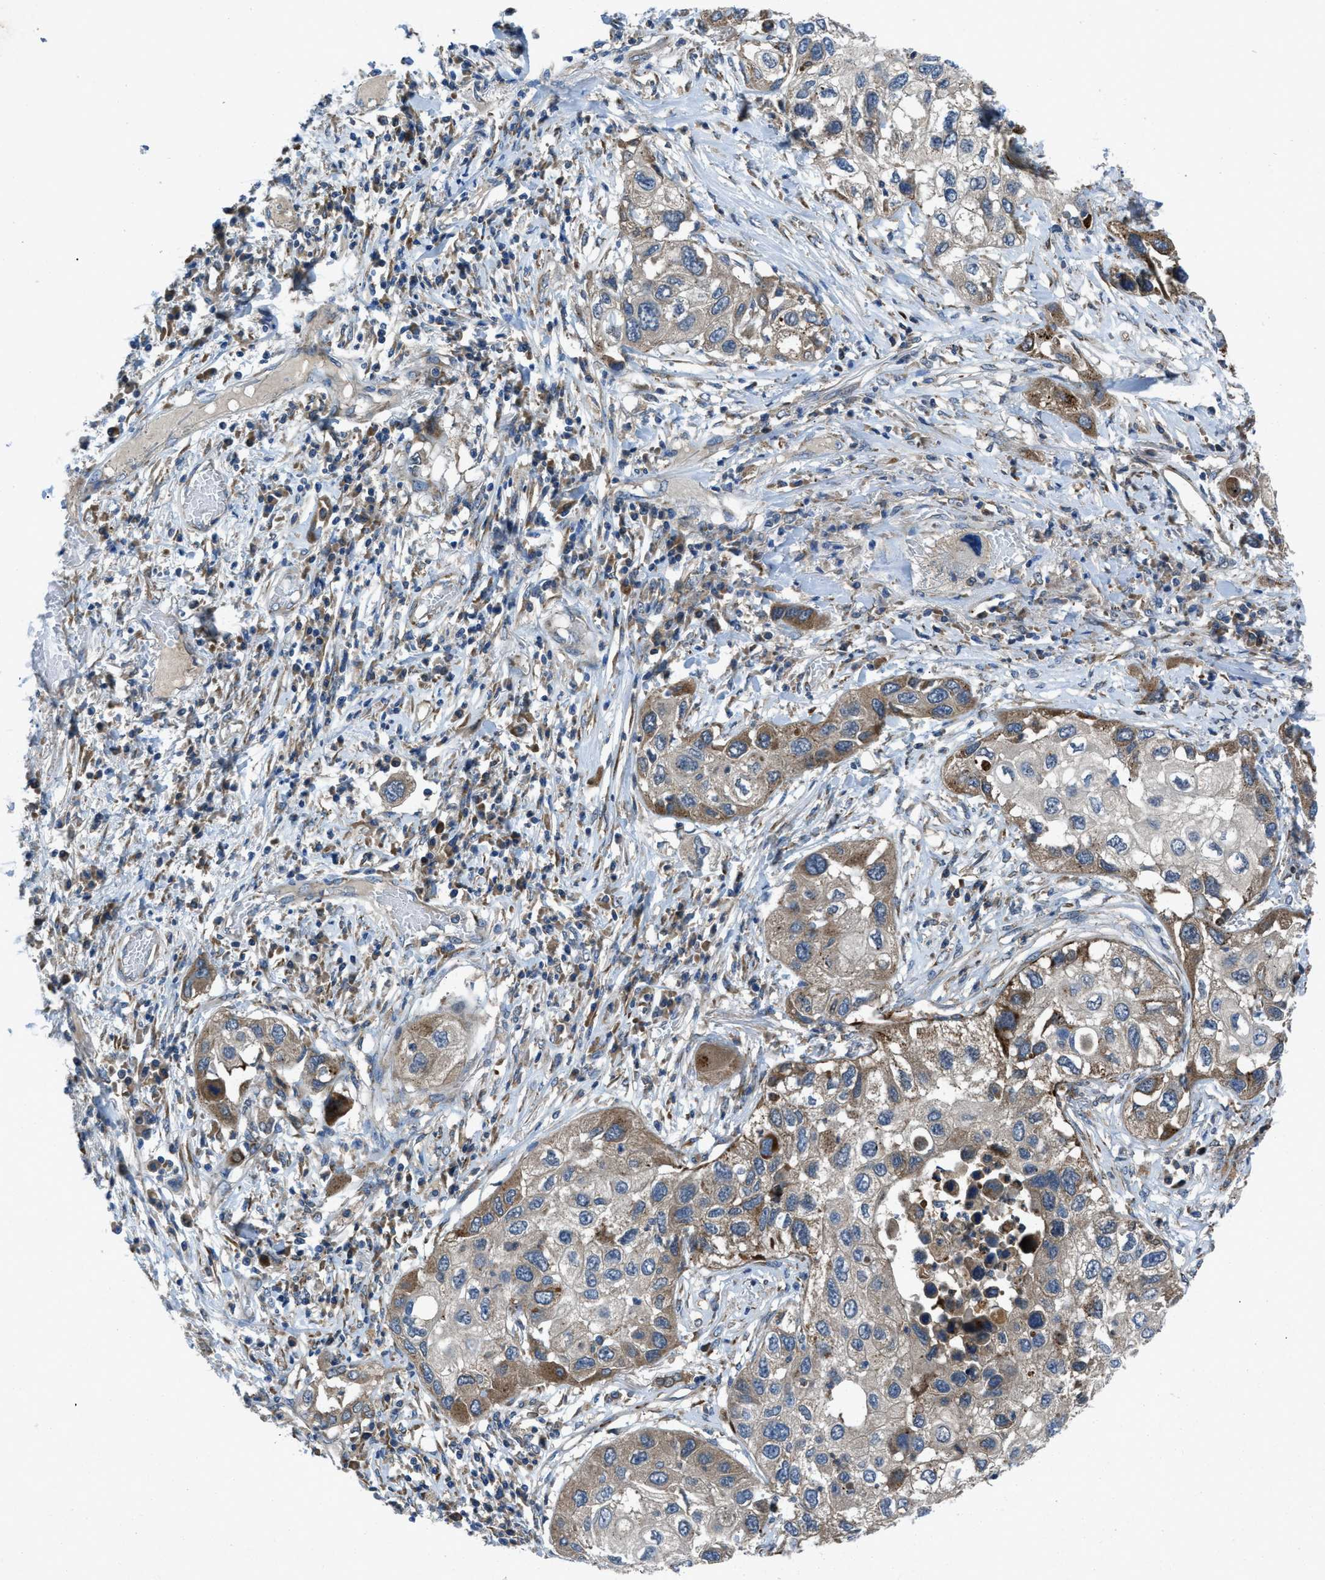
{"staining": {"intensity": "moderate", "quantity": "<25%", "location": "cytoplasmic/membranous"}, "tissue": "lung cancer", "cell_type": "Tumor cells", "image_type": "cancer", "snomed": [{"axis": "morphology", "description": "Squamous cell carcinoma, NOS"}, {"axis": "topography", "description": "Lung"}], "caption": "This is a photomicrograph of immunohistochemistry staining of squamous cell carcinoma (lung), which shows moderate positivity in the cytoplasmic/membranous of tumor cells.", "gene": "MAP3K20", "patient": {"sex": "male", "age": 71}}